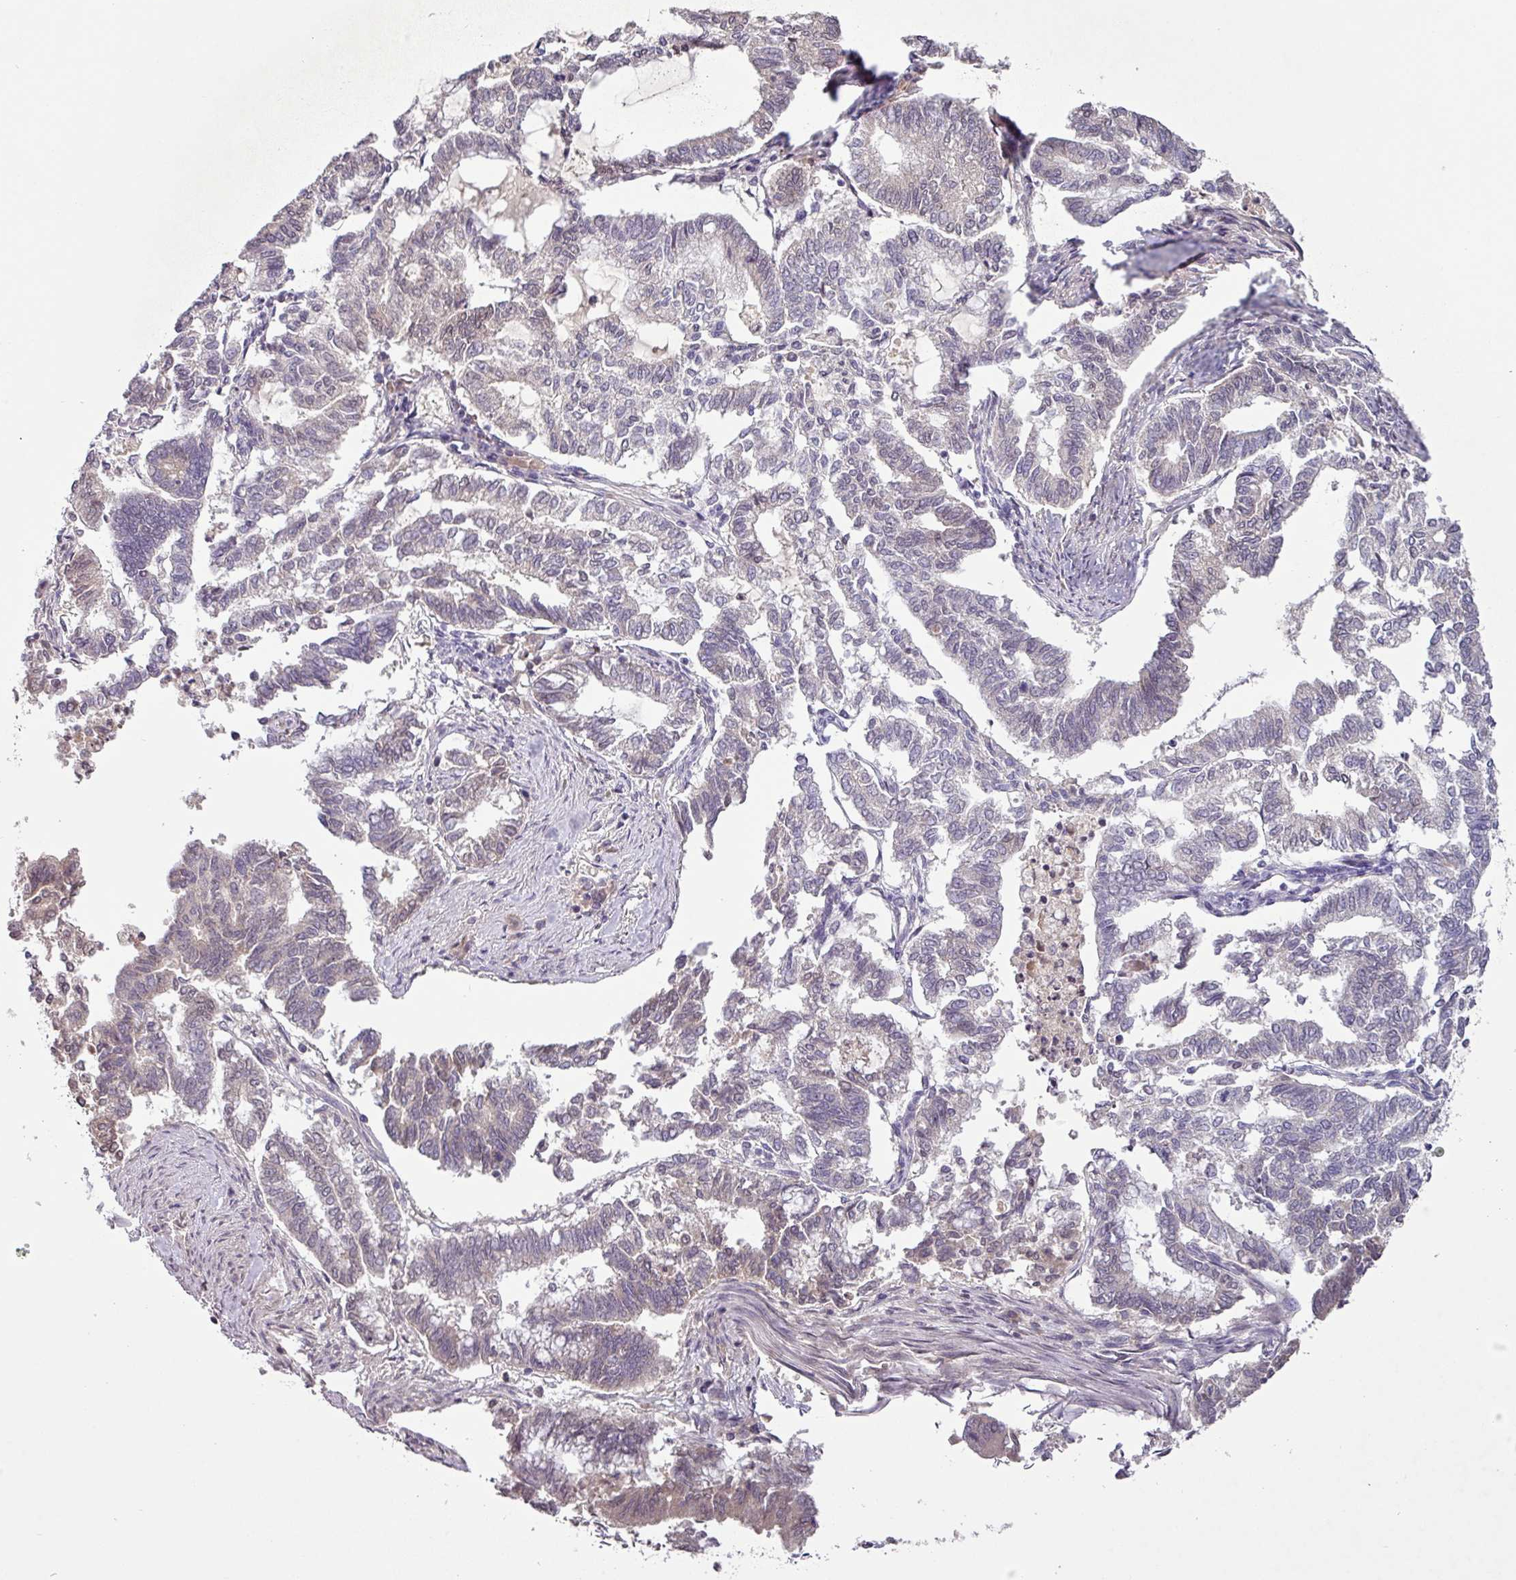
{"staining": {"intensity": "negative", "quantity": "none", "location": "none"}, "tissue": "endometrial cancer", "cell_type": "Tumor cells", "image_type": "cancer", "snomed": [{"axis": "morphology", "description": "Adenocarcinoma, NOS"}, {"axis": "topography", "description": "Endometrium"}], "caption": "Micrograph shows no protein expression in tumor cells of endometrial cancer (adenocarcinoma) tissue.", "gene": "SLC5A10", "patient": {"sex": "female", "age": 79}}